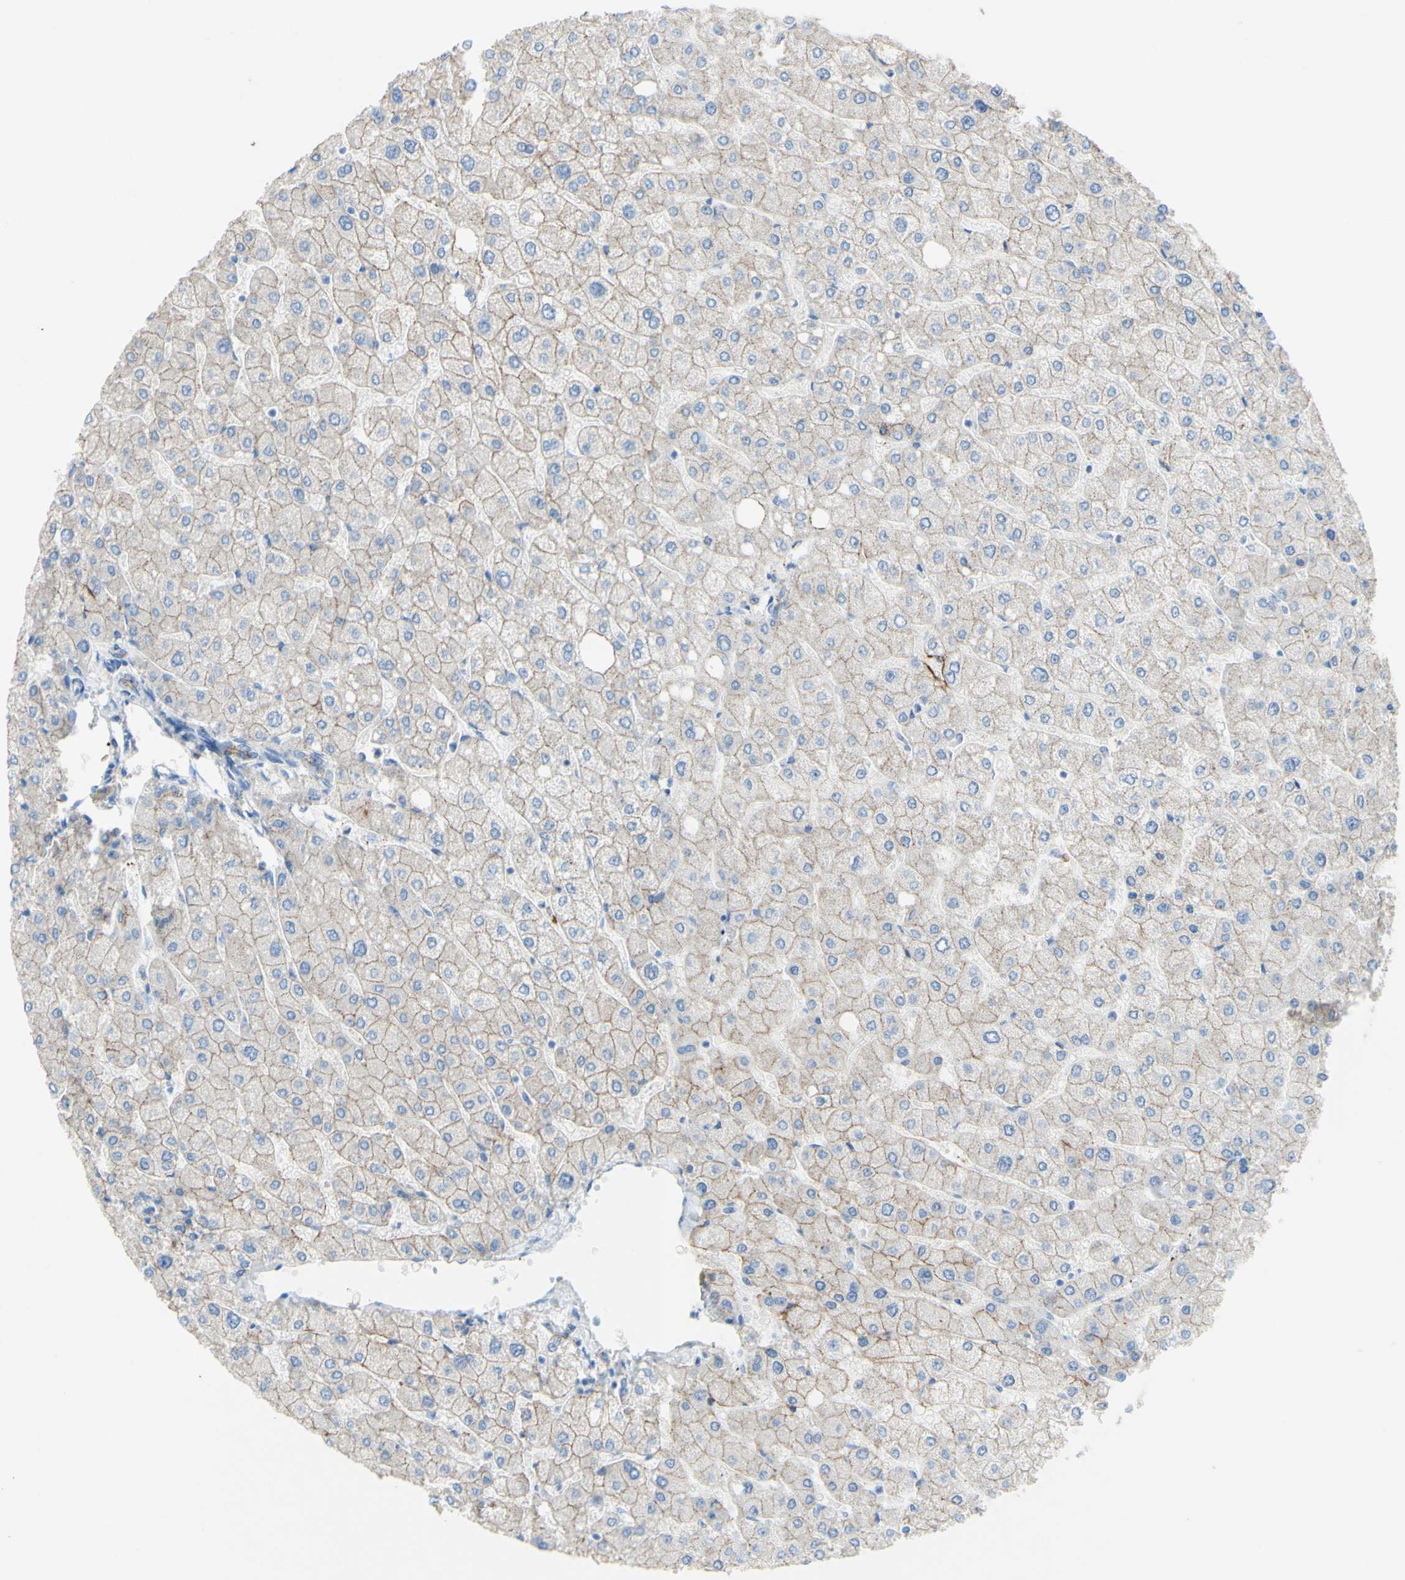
{"staining": {"intensity": "weak", "quantity": "25%-75%", "location": "cytoplasmic/membranous"}, "tissue": "liver", "cell_type": "Cholangiocytes", "image_type": "normal", "snomed": [{"axis": "morphology", "description": "Normal tissue, NOS"}, {"axis": "topography", "description": "Liver"}], "caption": "A high-resolution image shows immunohistochemistry staining of benign liver, which demonstrates weak cytoplasmic/membranous staining in approximately 25%-75% of cholangiocytes.", "gene": "DSC2", "patient": {"sex": "male", "age": 55}}